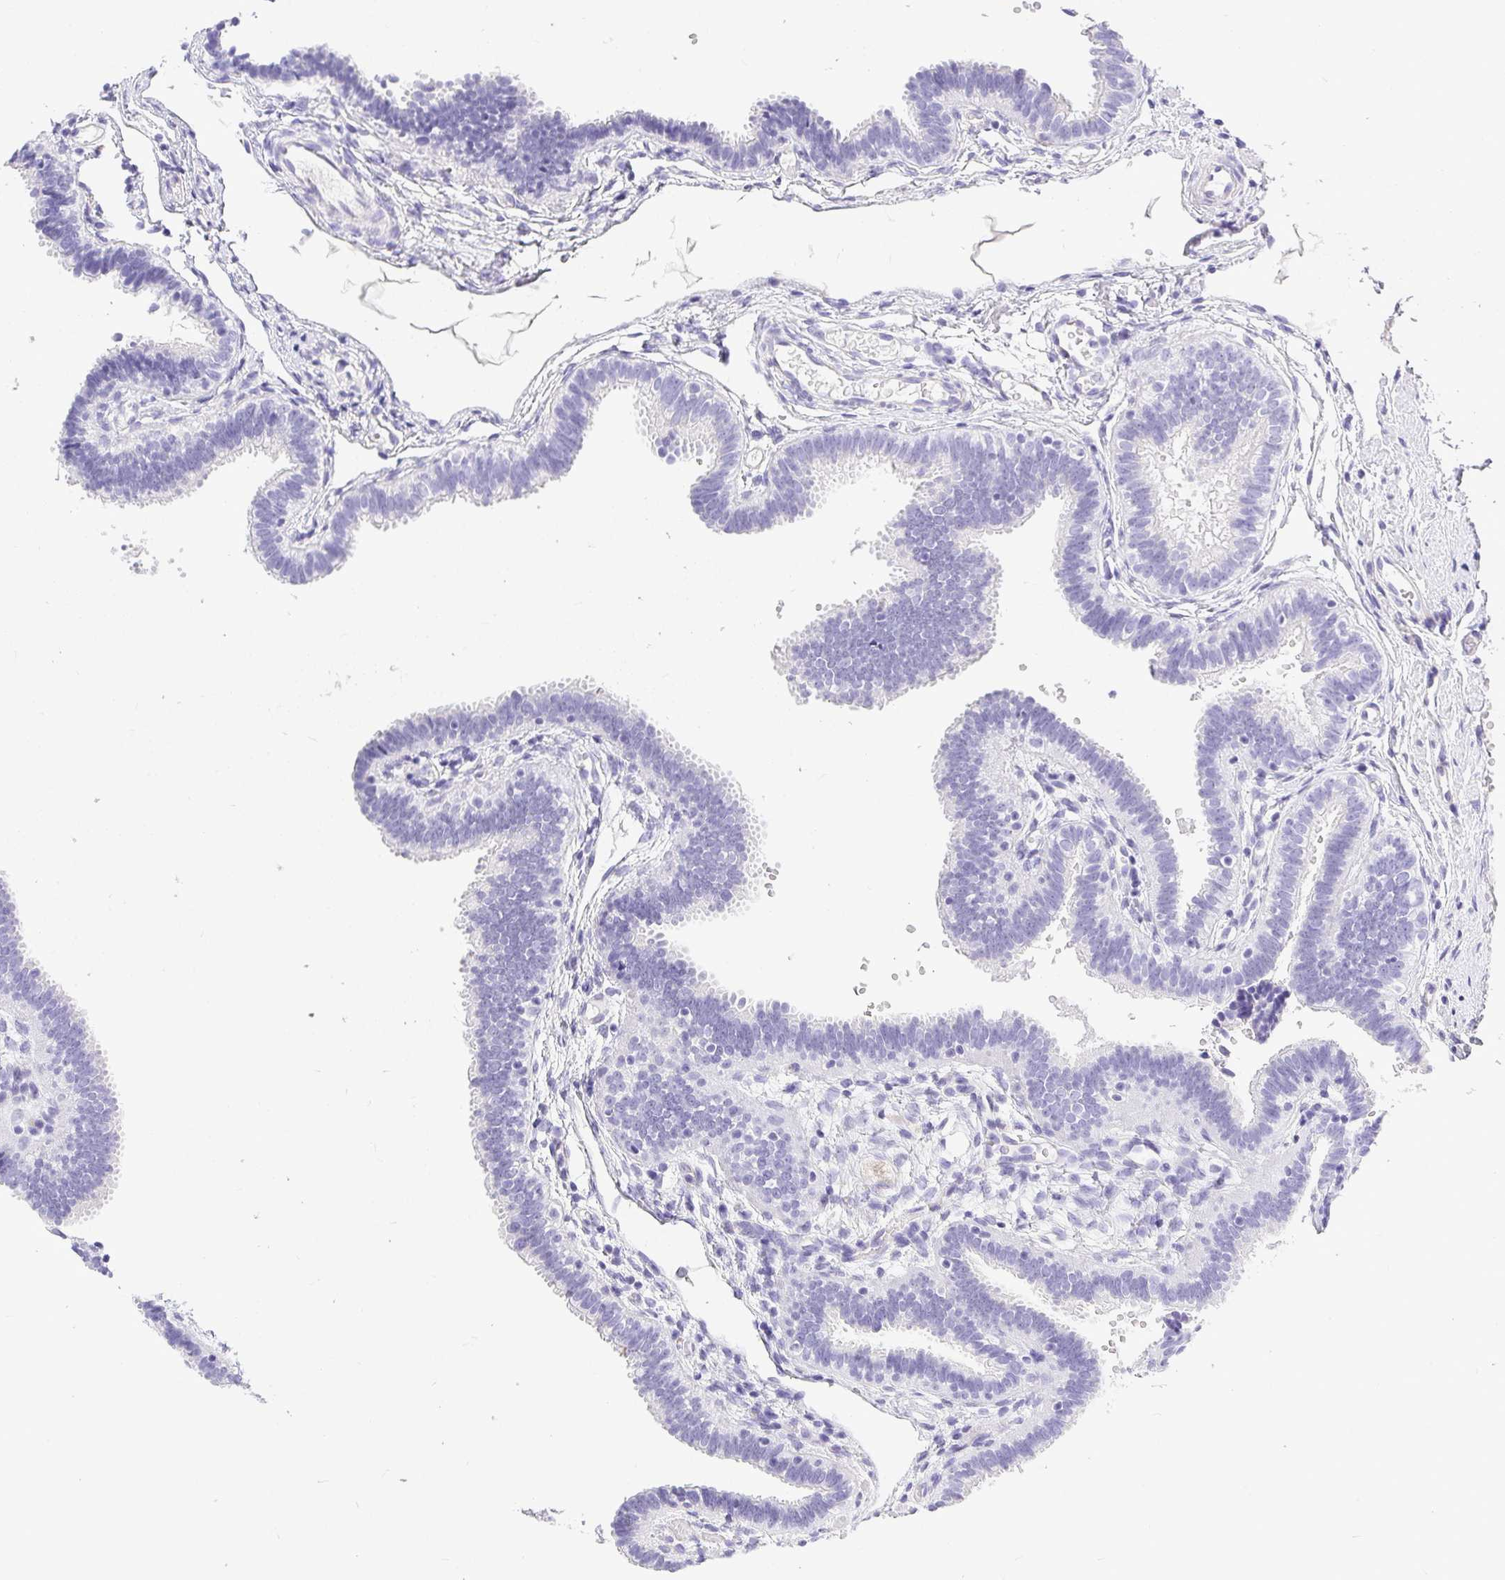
{"staining": {"intensity": "negative", "quantity": "none", "location": "none"}, "tissue": "fallopian tube", "cell_type": "Glandular cells", "image_type": "normal", "snomed": [{"axis": "morphology", "description": "Normal tissue, NOS"}, {"axis": "topography", "description": "Fallopian tube"}], "caption": "This is an immunohistochemistry (IHC) photomicrograph of normal fallopian tube. There is no staining in glandular cells.", "gene": "PLPPR3", "patient": {"sex": "female", "age": 37}}